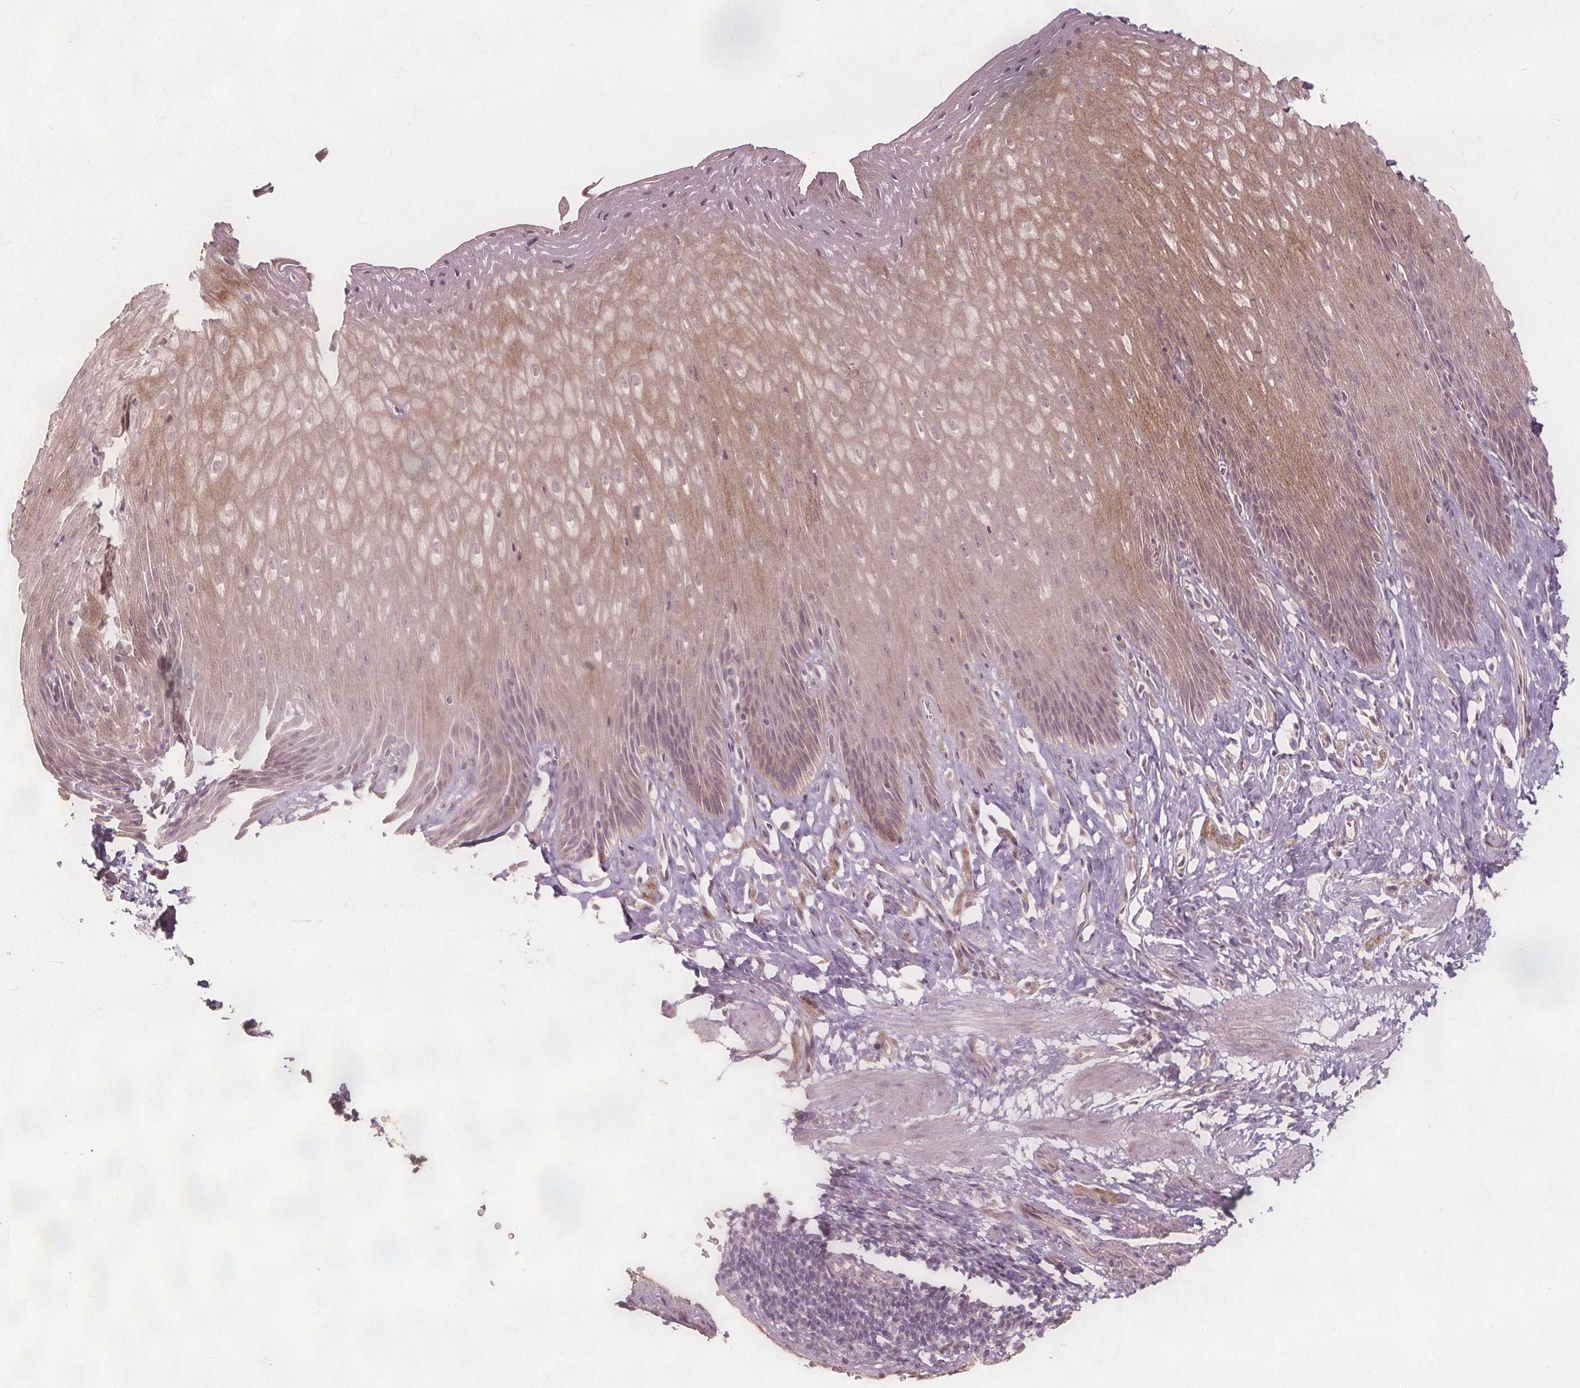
{"staining": {"intensity": "weak", "quantity": "<25%", "location": "cytoplasmic/membranous"}, "tissue": "esophagus", "cell_type": "Squamous epithelial cells", "image_type": "normal", "snomed": [{"axis": "morphology", "description": "Normal tissue, NOS"}, {"axis": "topography", "description": "Esophagus"}], "caption": "The immunohistochemistry (IHC) histopathology image has no significant positivity in squamous epithelial cells of esophagus.", "gene": "PTPRT", "patient": {"sex": "female", "age": 61}}